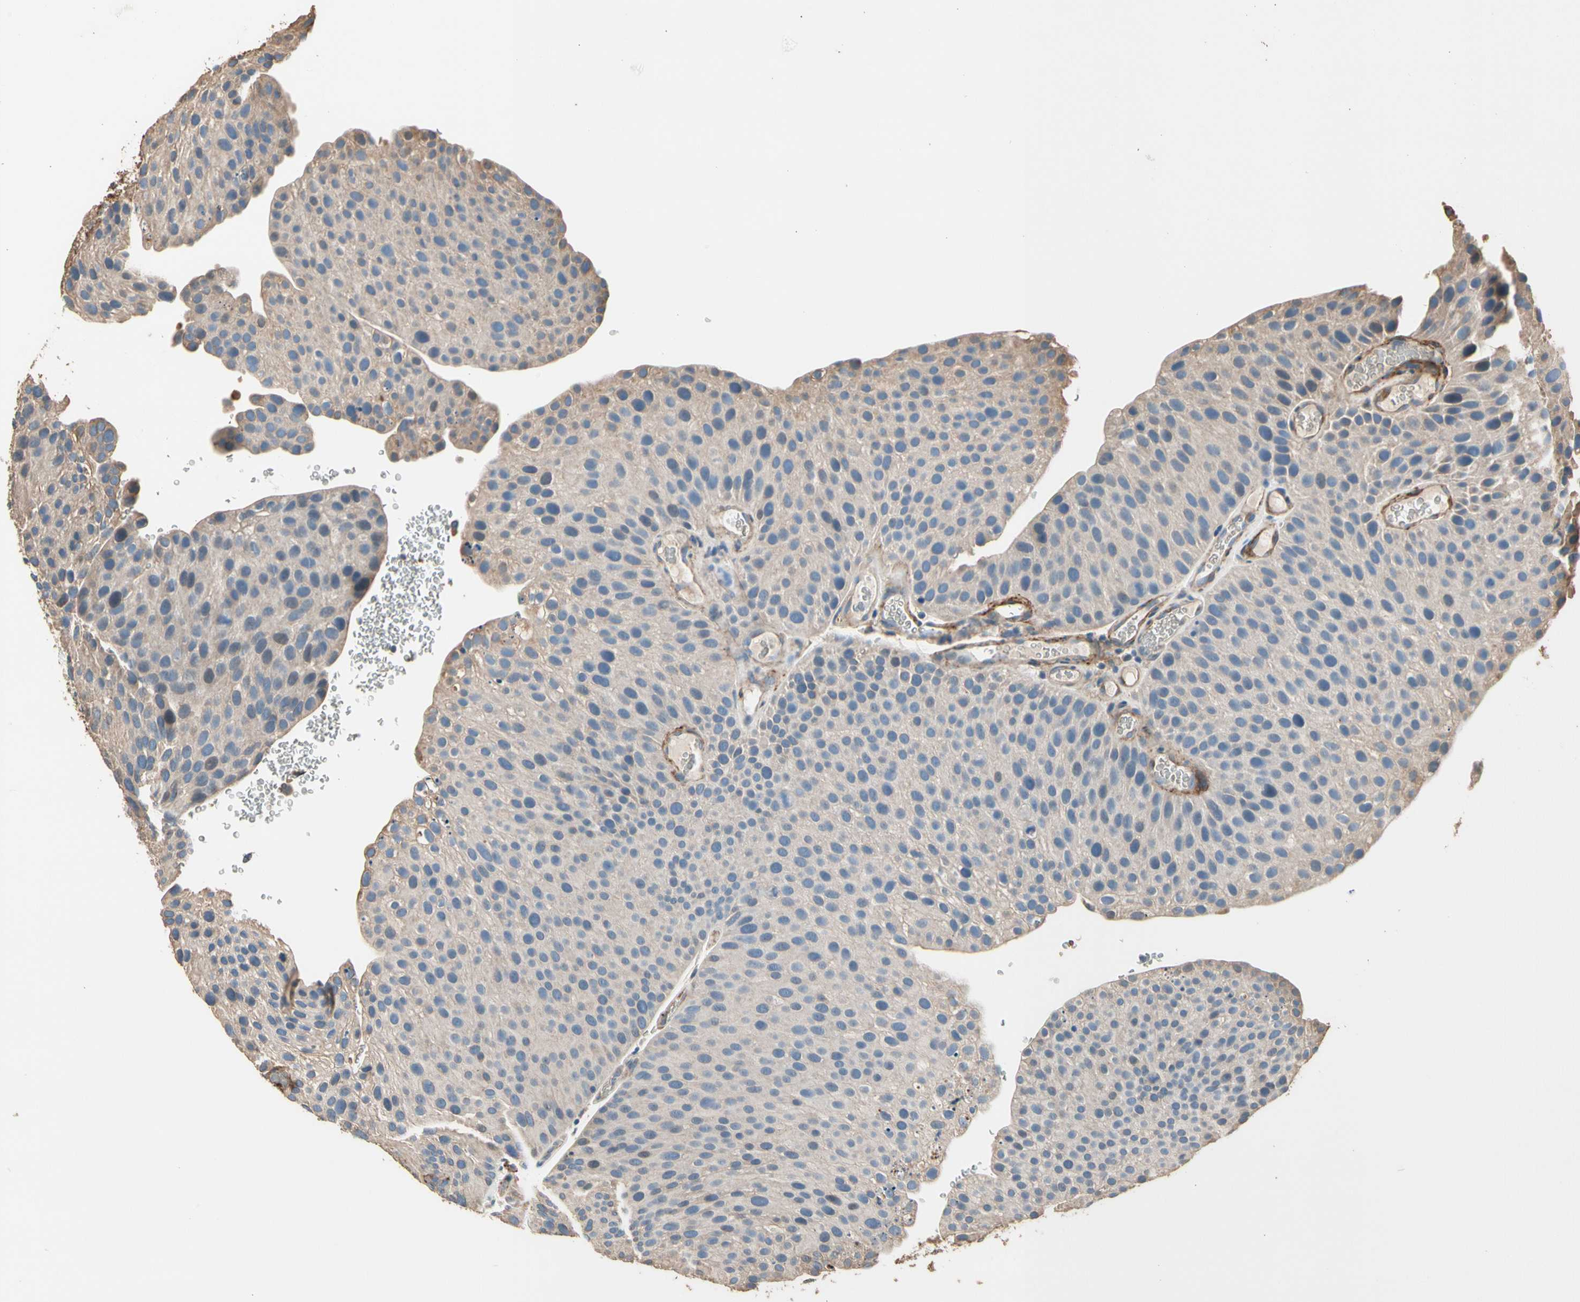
{"staining": {"intensity": "weak", "quantity": ">75%", "location": "cytoplasmic/membranous"}, "tissue": "urothelial cancer", "cell_type": "Tumor cells", "image_type": "cancer", "snomed": [{"axis": "morphology", "description": "Urothelial carcinoma, Low grade"}, {"axis": "topography", "description": "Smooth muscle"}, {"axis": "topography", "description": "Urinary bladder"}], "caption": "Protein expression analysis of urothelial cancer reveals weak cytoplasmic/membranous positivity in approximately >75% of tumor cells.", "gene": "SUSD2", "patient": {"sex": "male", "age": 60}}